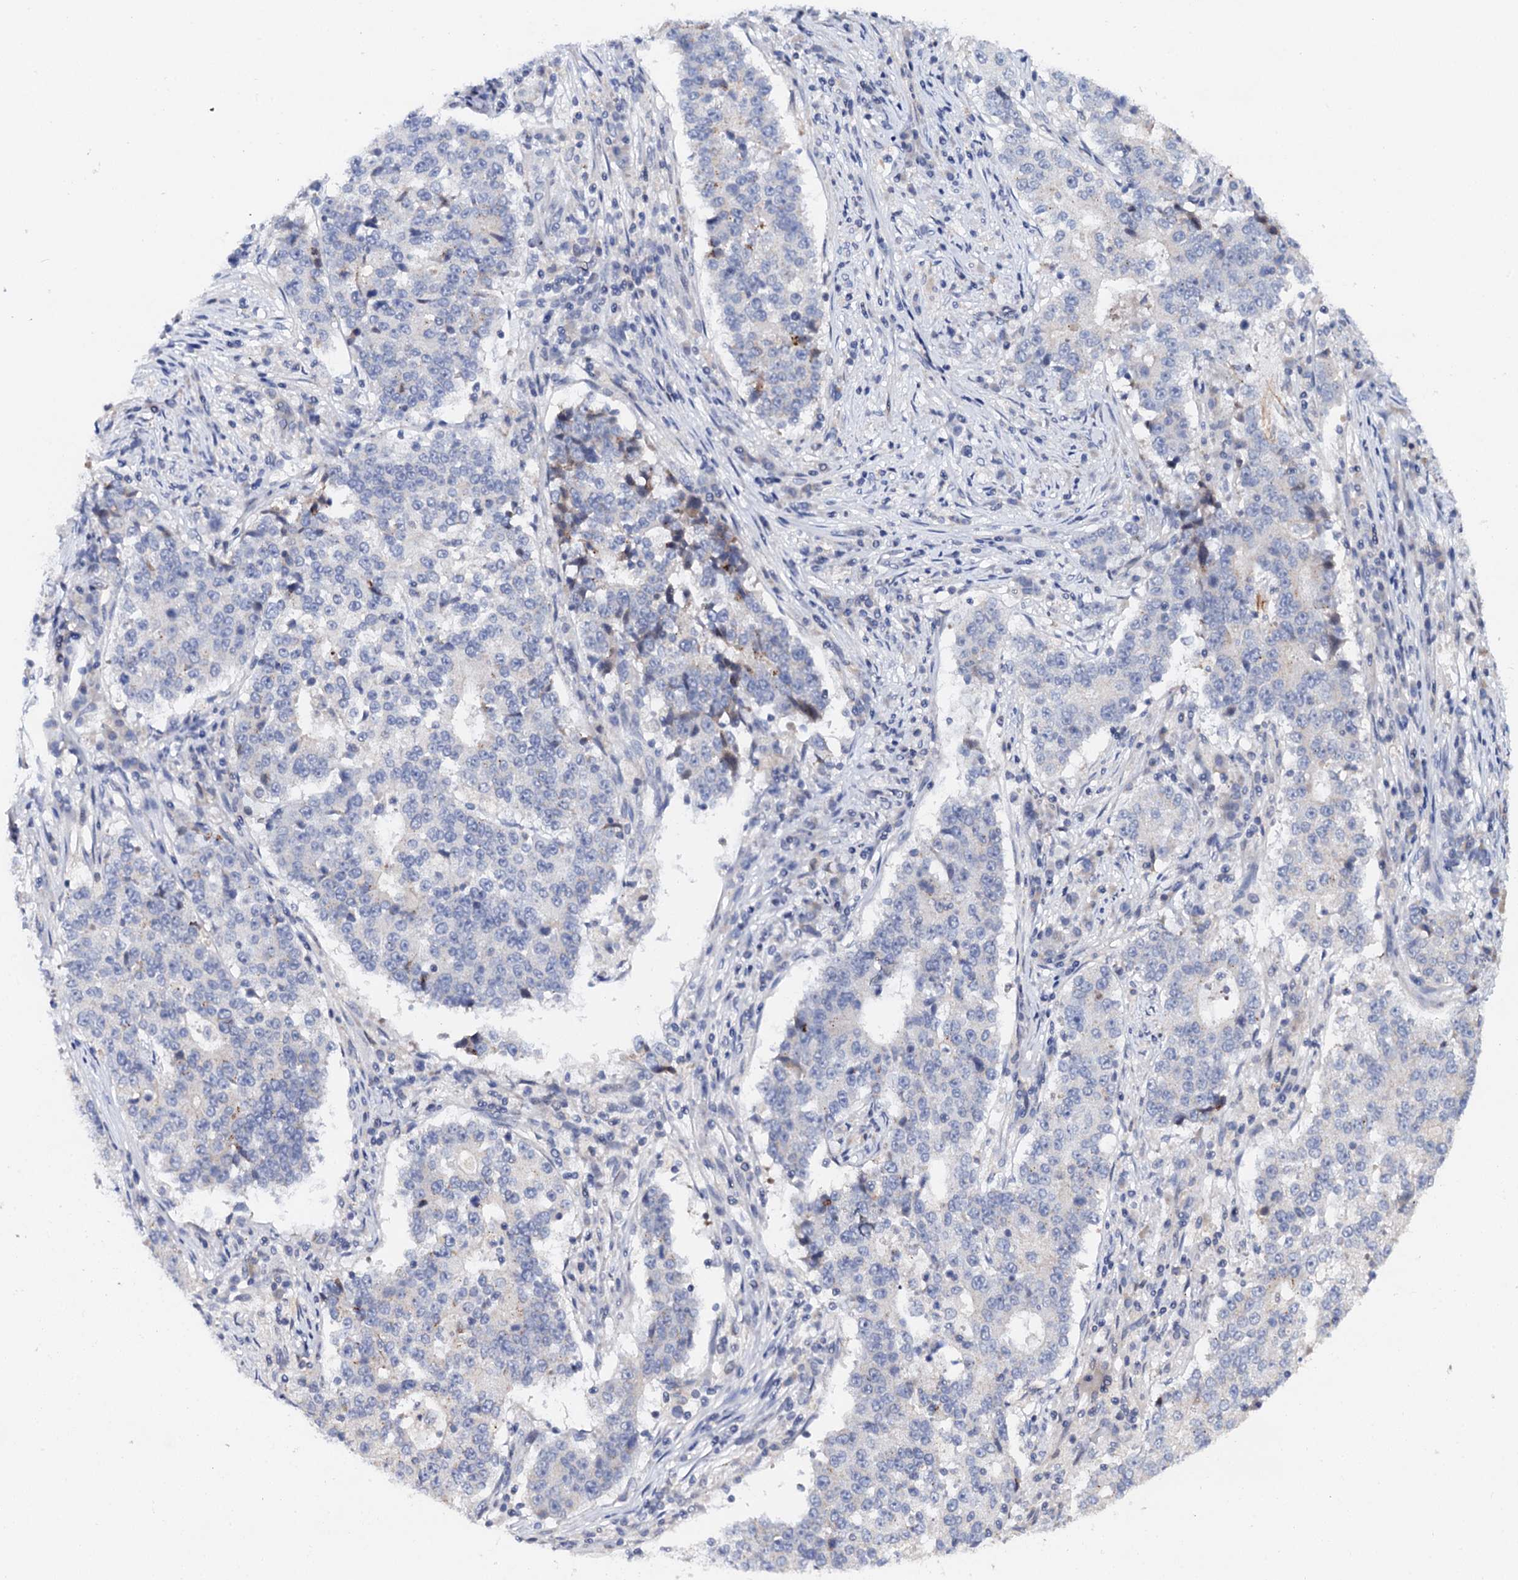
{"staining": {"intensity": "negative", "quantity": "none", "location": "none"}, "tissue": "stomach cancer", "cell_type": "Tumor cells", "image_type": "cancer", "snomed": [{"axis": "morphology", "description": "Adenocarcinoma, NOS"}, {"axis": "topography", "description": "Stomach"}], "caption": "A micrograph of stomach cancer stained for a protein exhibits no brown staining in tumor cells.", "gene": "NALF1", "patient": {"sex": "male", "age": 59}}